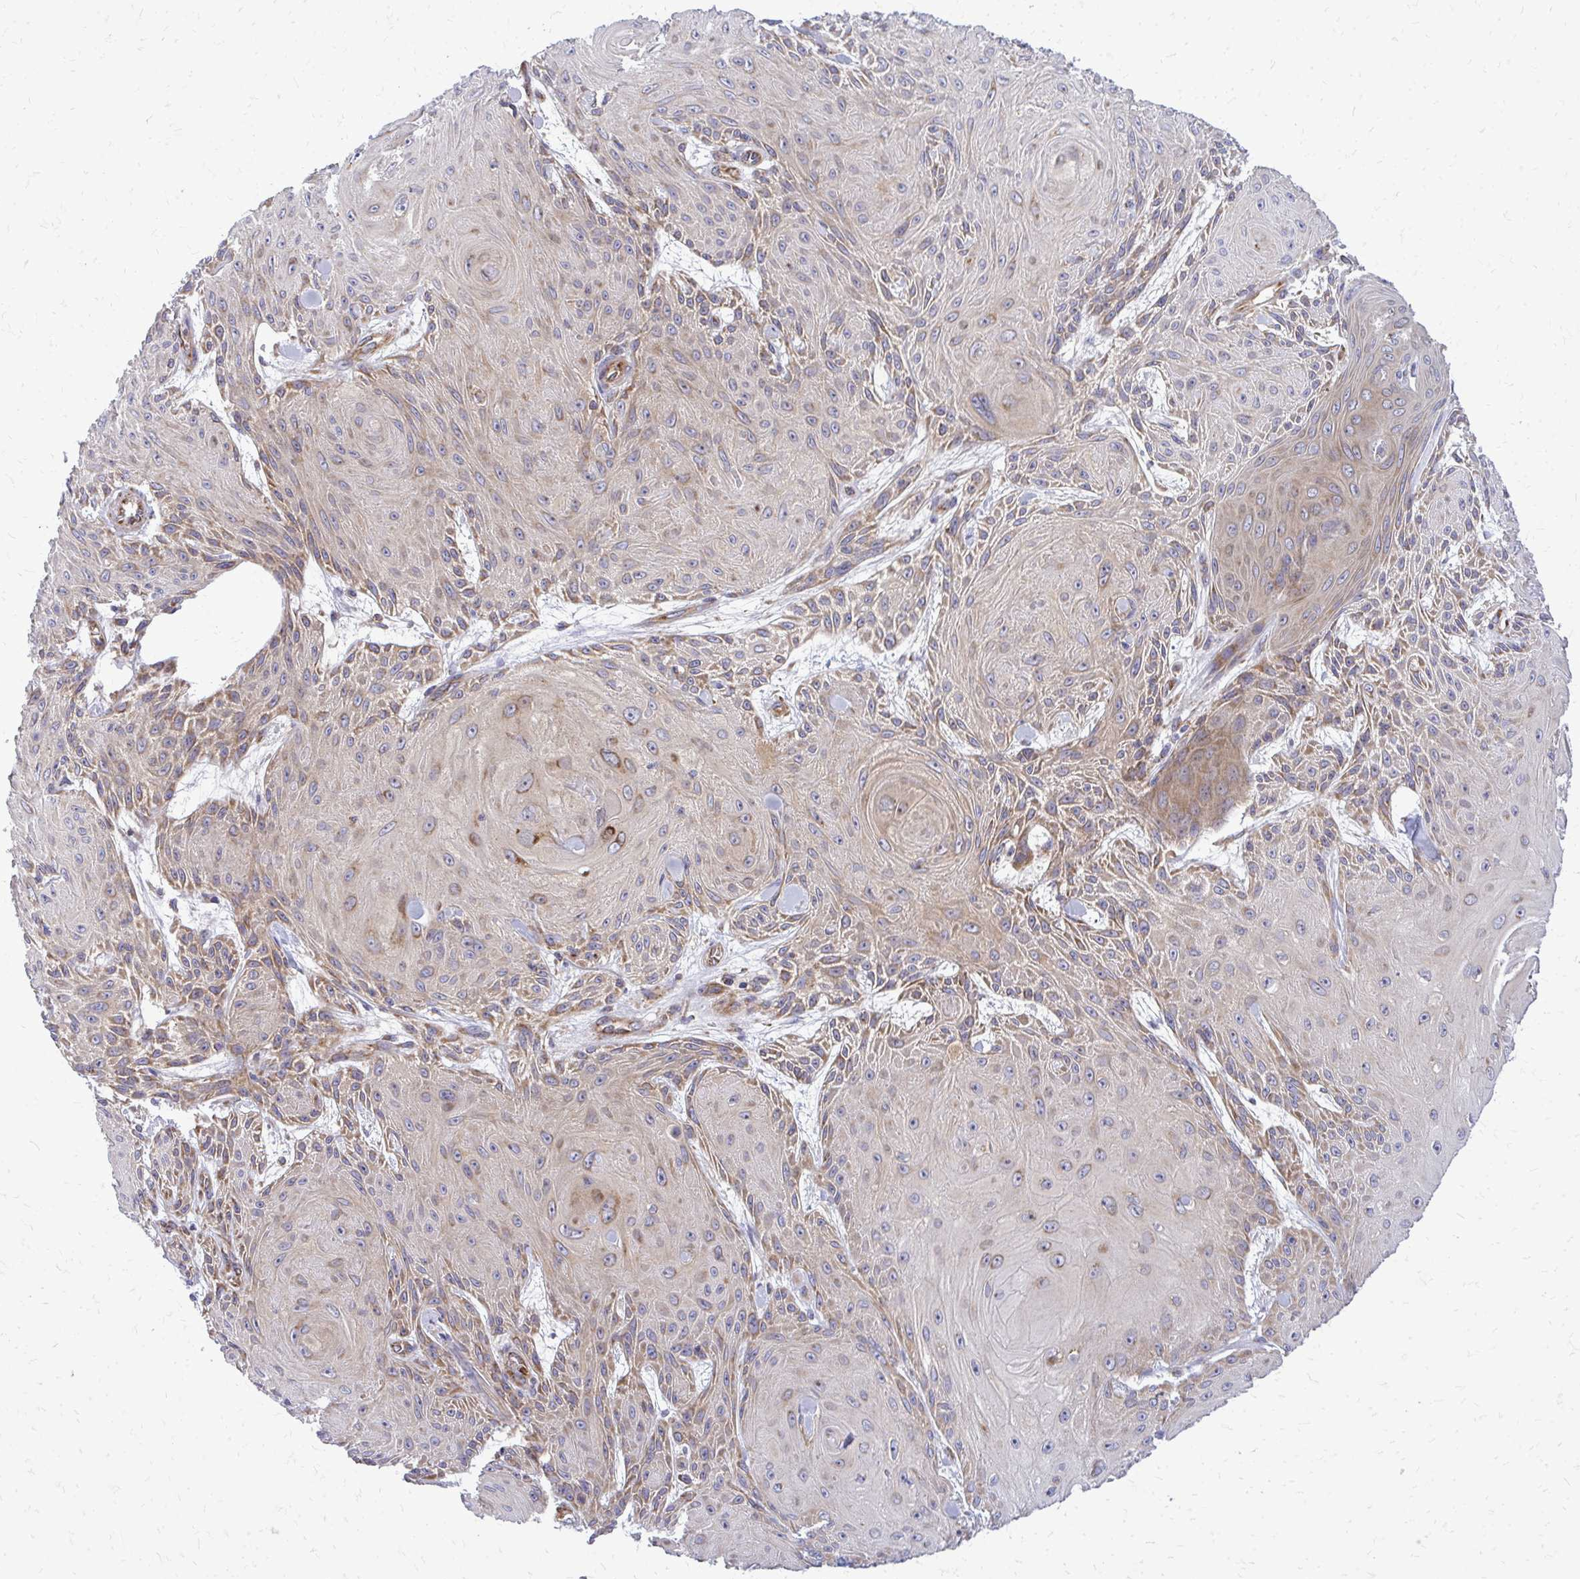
{"staining": {"intensity": "moderate", "quantity": "25%-75%", "location": "cytoplasmic/membranous"}, "tissue": "skin cancer", "cell_type": "Tumor cells", "image_type": "cancer", "snomed": [{"axis": "morphology", "description": "Squamous cell carcinoma, NOS"}, {"axis": "topography", "description": "Skin"}], "caption": "Immunohistochemistry of skin cancer demonstrates medium levels of moderate cytoplasmic/membranous positivity in about 25%-75% of tumor cells.", "gene": "PDK4", "patient": {"sex": "male", "age": 88}}